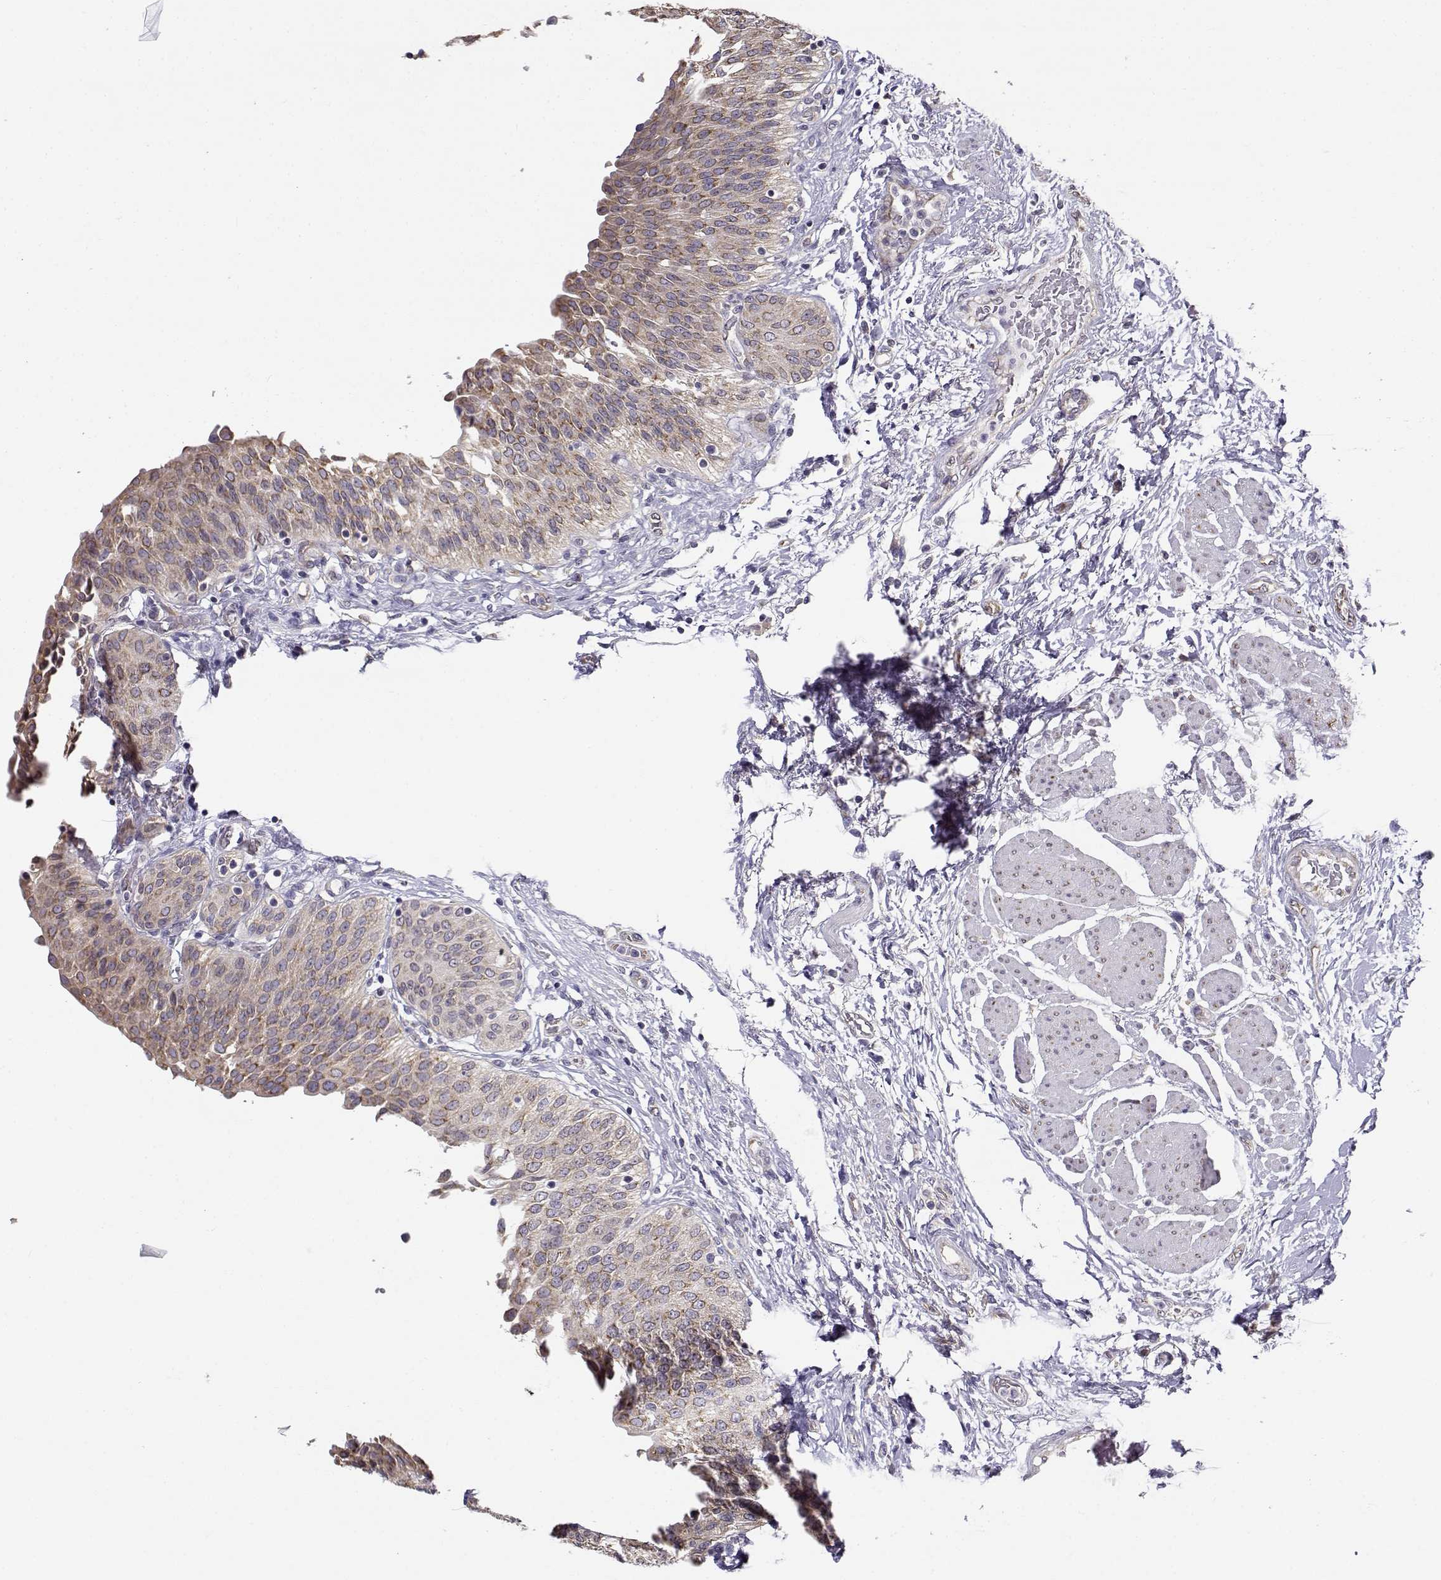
{"staining": {"intensity": "moderate", "quantity": ">75%", "location": "cytoplasmic/membranous"}, "tissue": "urinary bladder", "cell_type": "Urothelial cells", "image_type": "normal", "snomed": [{"axis": "morphology", "description": "Normal tissue, NOS"}, {"axis": "morphology", "description": "Metaplasia, NOS"}, {"axis": "topography", "description": "Urinary bladder"}], "caption": "Urinary bladder stained for a protein displays moderate cytoplasmic/membranous positivity in urothelial cells.", "gene": "BEND6", "patient": {"sex": "male", "age": 68}}